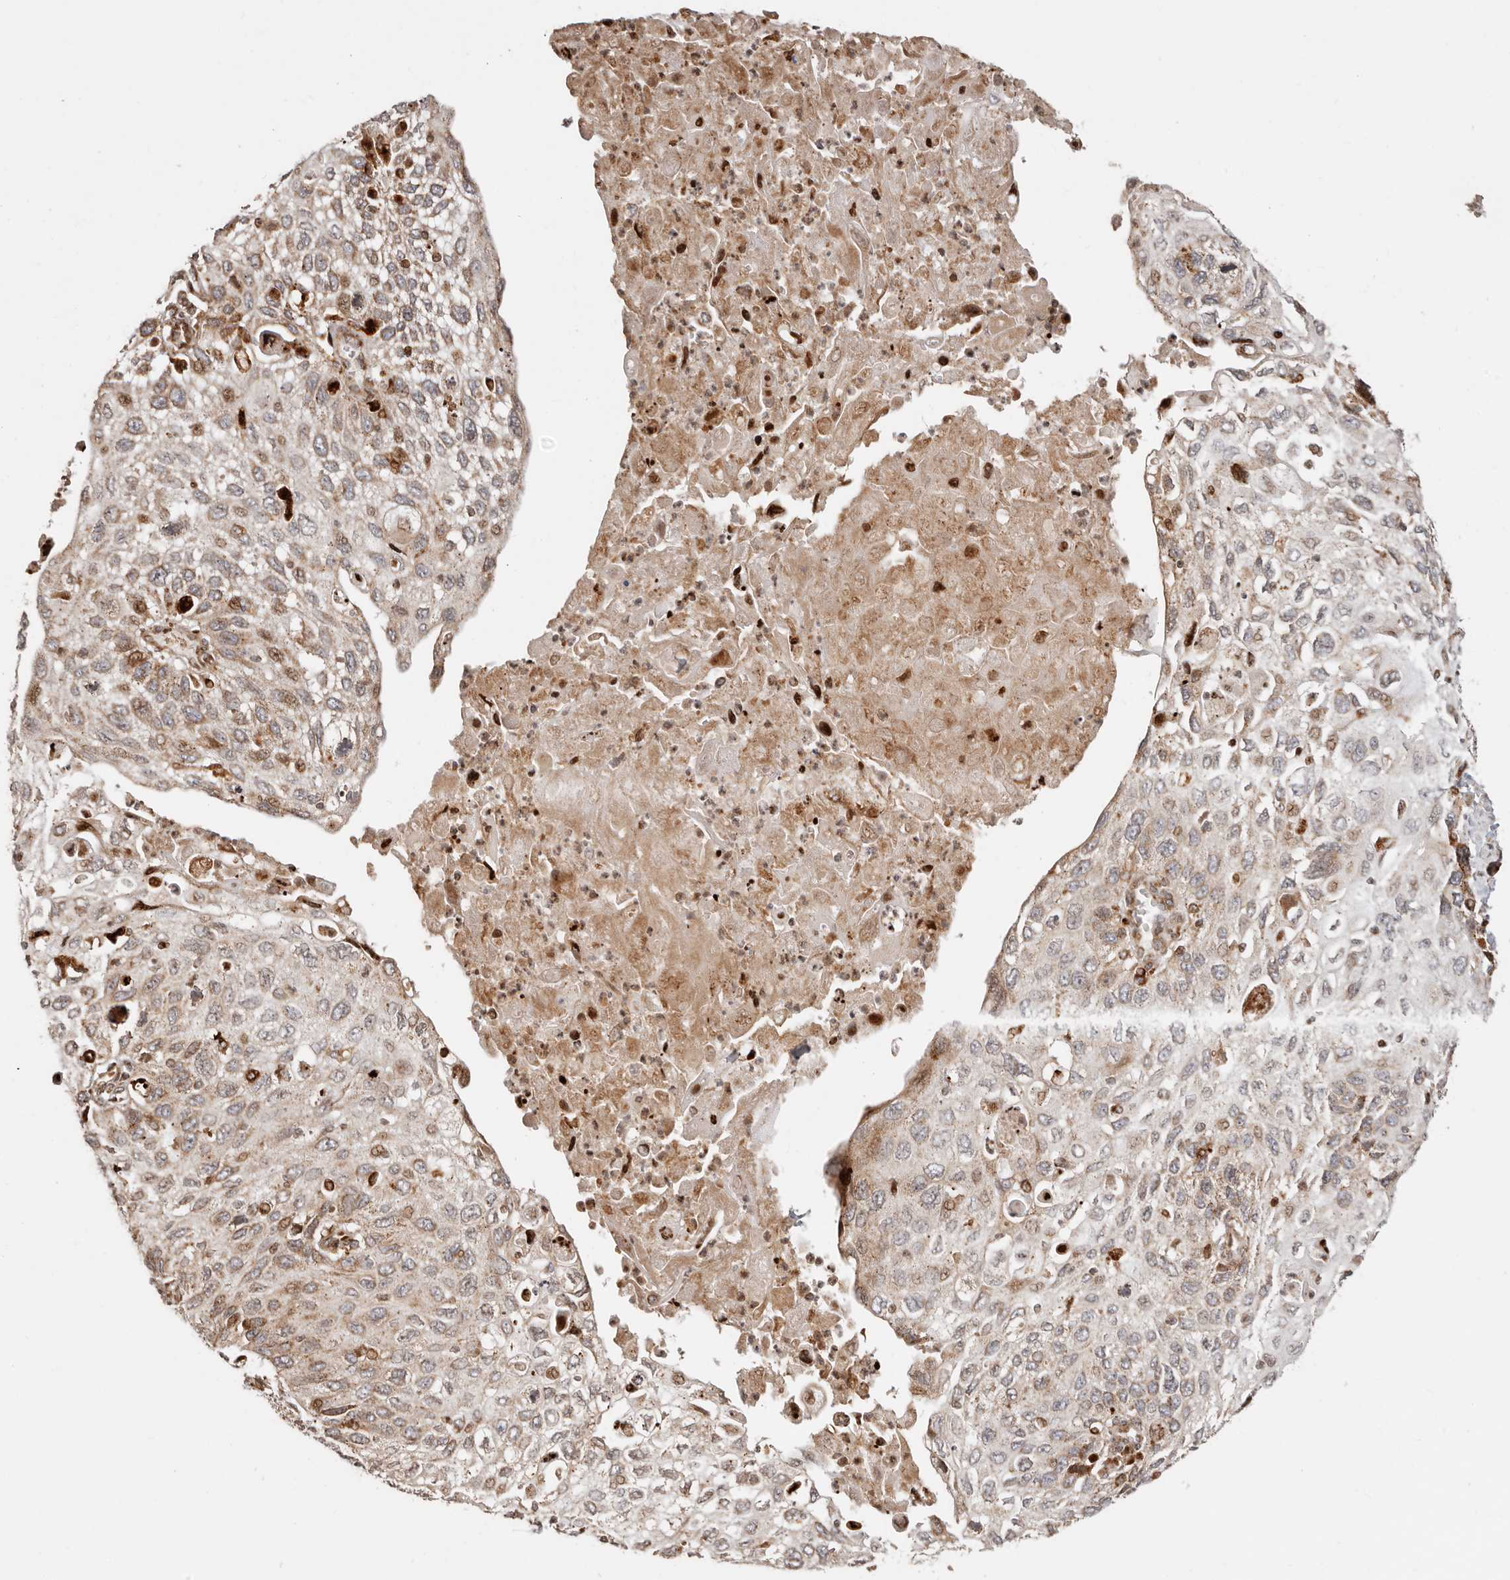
{"staining": {"intensity": "moderate", "quantity": "25%-75%", "location": "cytoplasmic/membranous,nuclear"}, "tissue": "cervical cancer", "cell_type": "Tumor cells", "image_type": "cancer", "snomed": [{"axis": "morphology", "description": "Squamous cell carcinoma, NOS"}, {"axis": "topography", "description": "Cervix"}], "caption": "Squamous cell carcinoma (cervical) tissue reveals moderate cytoplasmic/membranous and nuclear positivity in about 25%-75% of tumor cells, visualized by immunohistochemistry.", "gene": "TRIM4", "patient": {"sex": "female", "age": 70}}